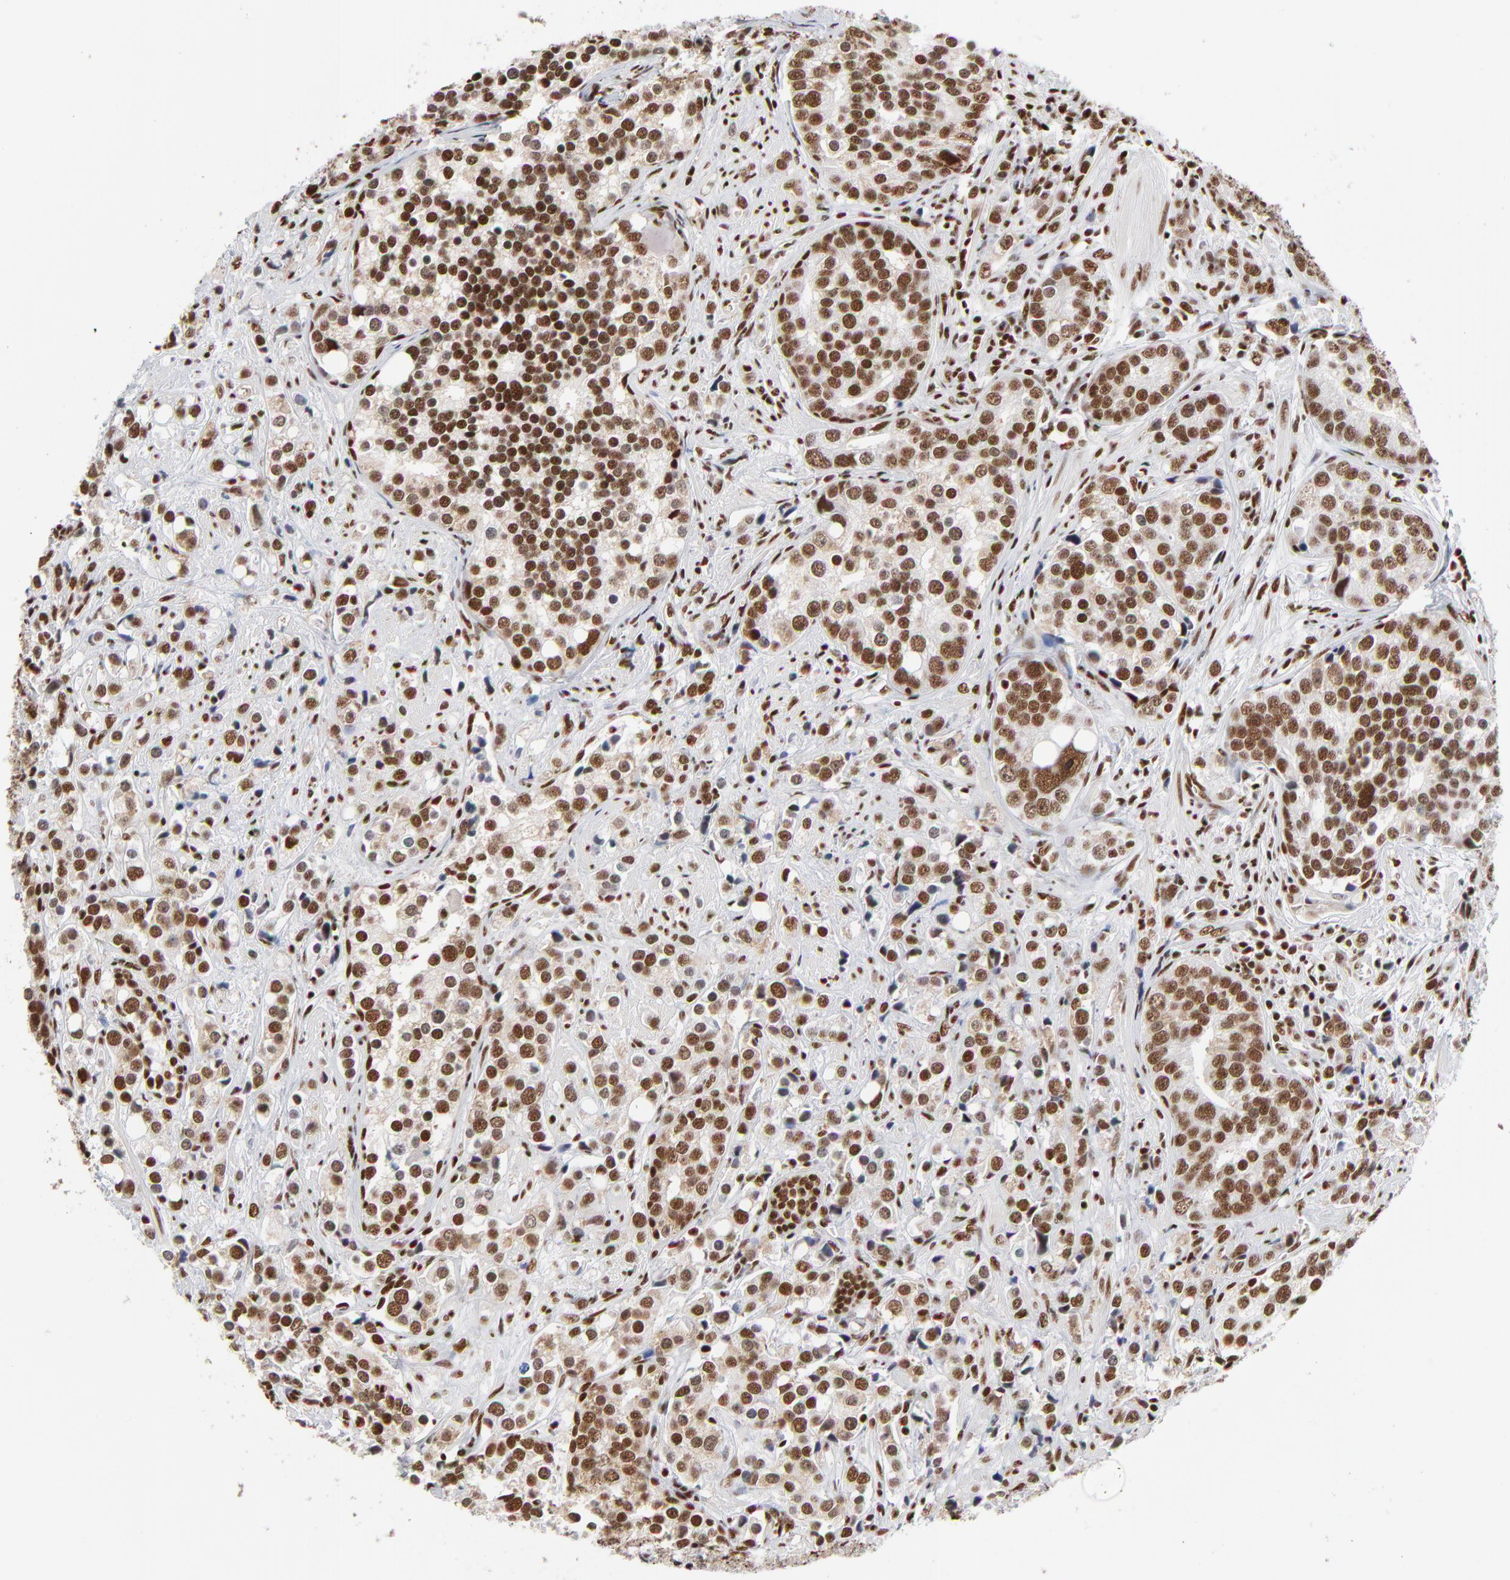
{"staining": {"intensity": "strong", "quantity": ">75%", "location": "cytoplasmic/membranous,nuclear"}, "tissue": "prostate cancer", "cell_type": "Tumor cells", "image_type": "cancer", "snomed": [{"axis": "morphology", "description": "Adenocarcinoma, High grade"}, {"axis": "topography", "description": "Prostate"}], "caption": "Protein positivity by immunohistochemistry (IHC) demonstrates strong cytoplasmic/membranous and nuclear expression in approximately >75% of tumor cells in prostate cancer (high-grade adenocarcinoma).", "gene": "CREB1", "patient": {"sex": "male", "age": 71}}